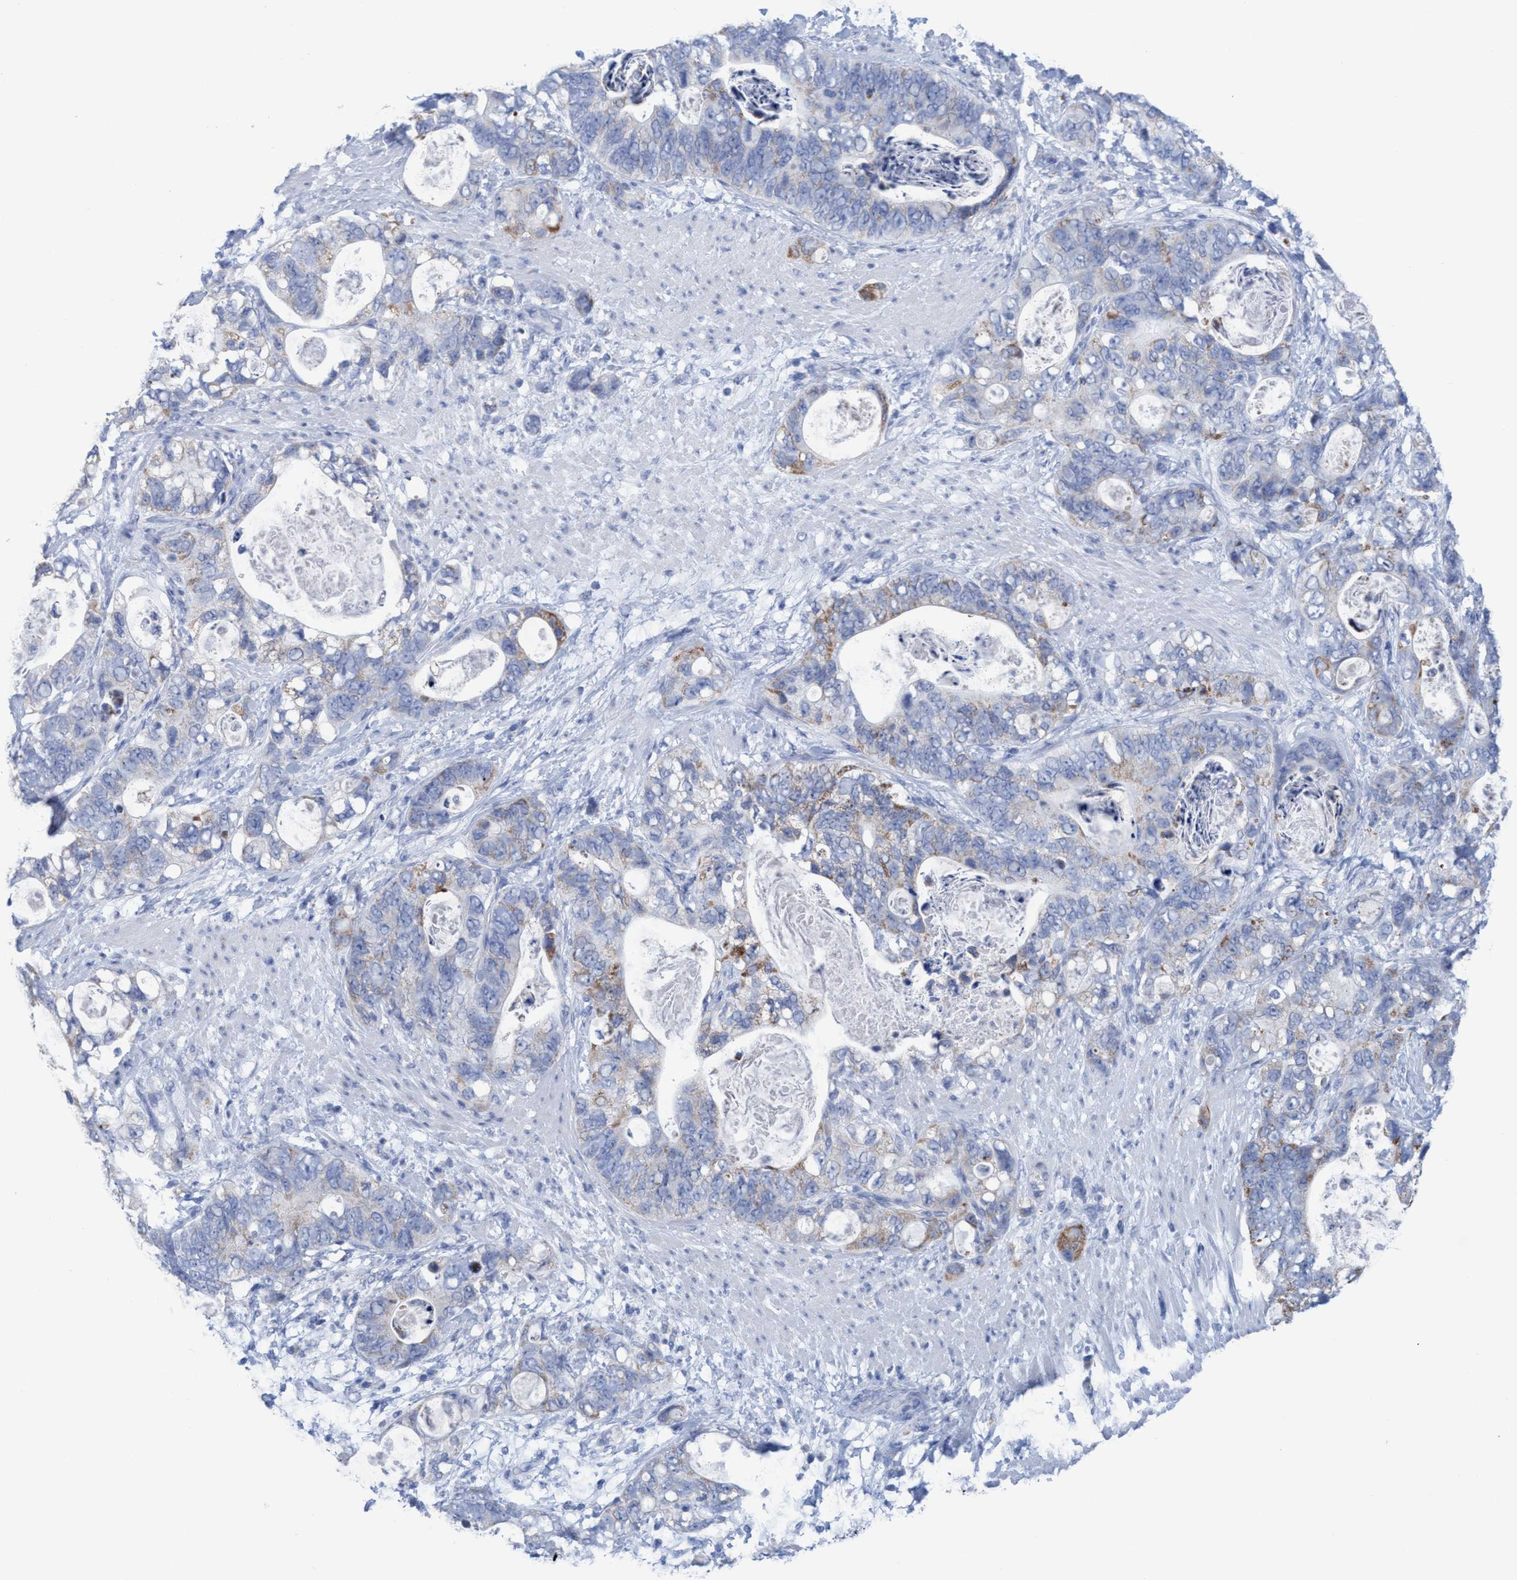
{"staining": {"intensity": "weak", "quantity": "<25%", "location": "cytoplasmic/membranous"}, "tissue": "stomach cancer", "cell_type": "Tumor cells", "image_type": "cancer", "snomed": [{"axis": "morphology", "description": "Normal tissue, NOS"}, {"axis": "morphology", "description": "Adenocarcinoma, NOS"}, {"axis": "topography", "description": "Stomach"}], "caption": "The image demonstrates no staining of tumor cells in stomach cancer (adenocarcinoma).", "gene": "RSAD1", "patient": {"sex": "female", "age": 89}}